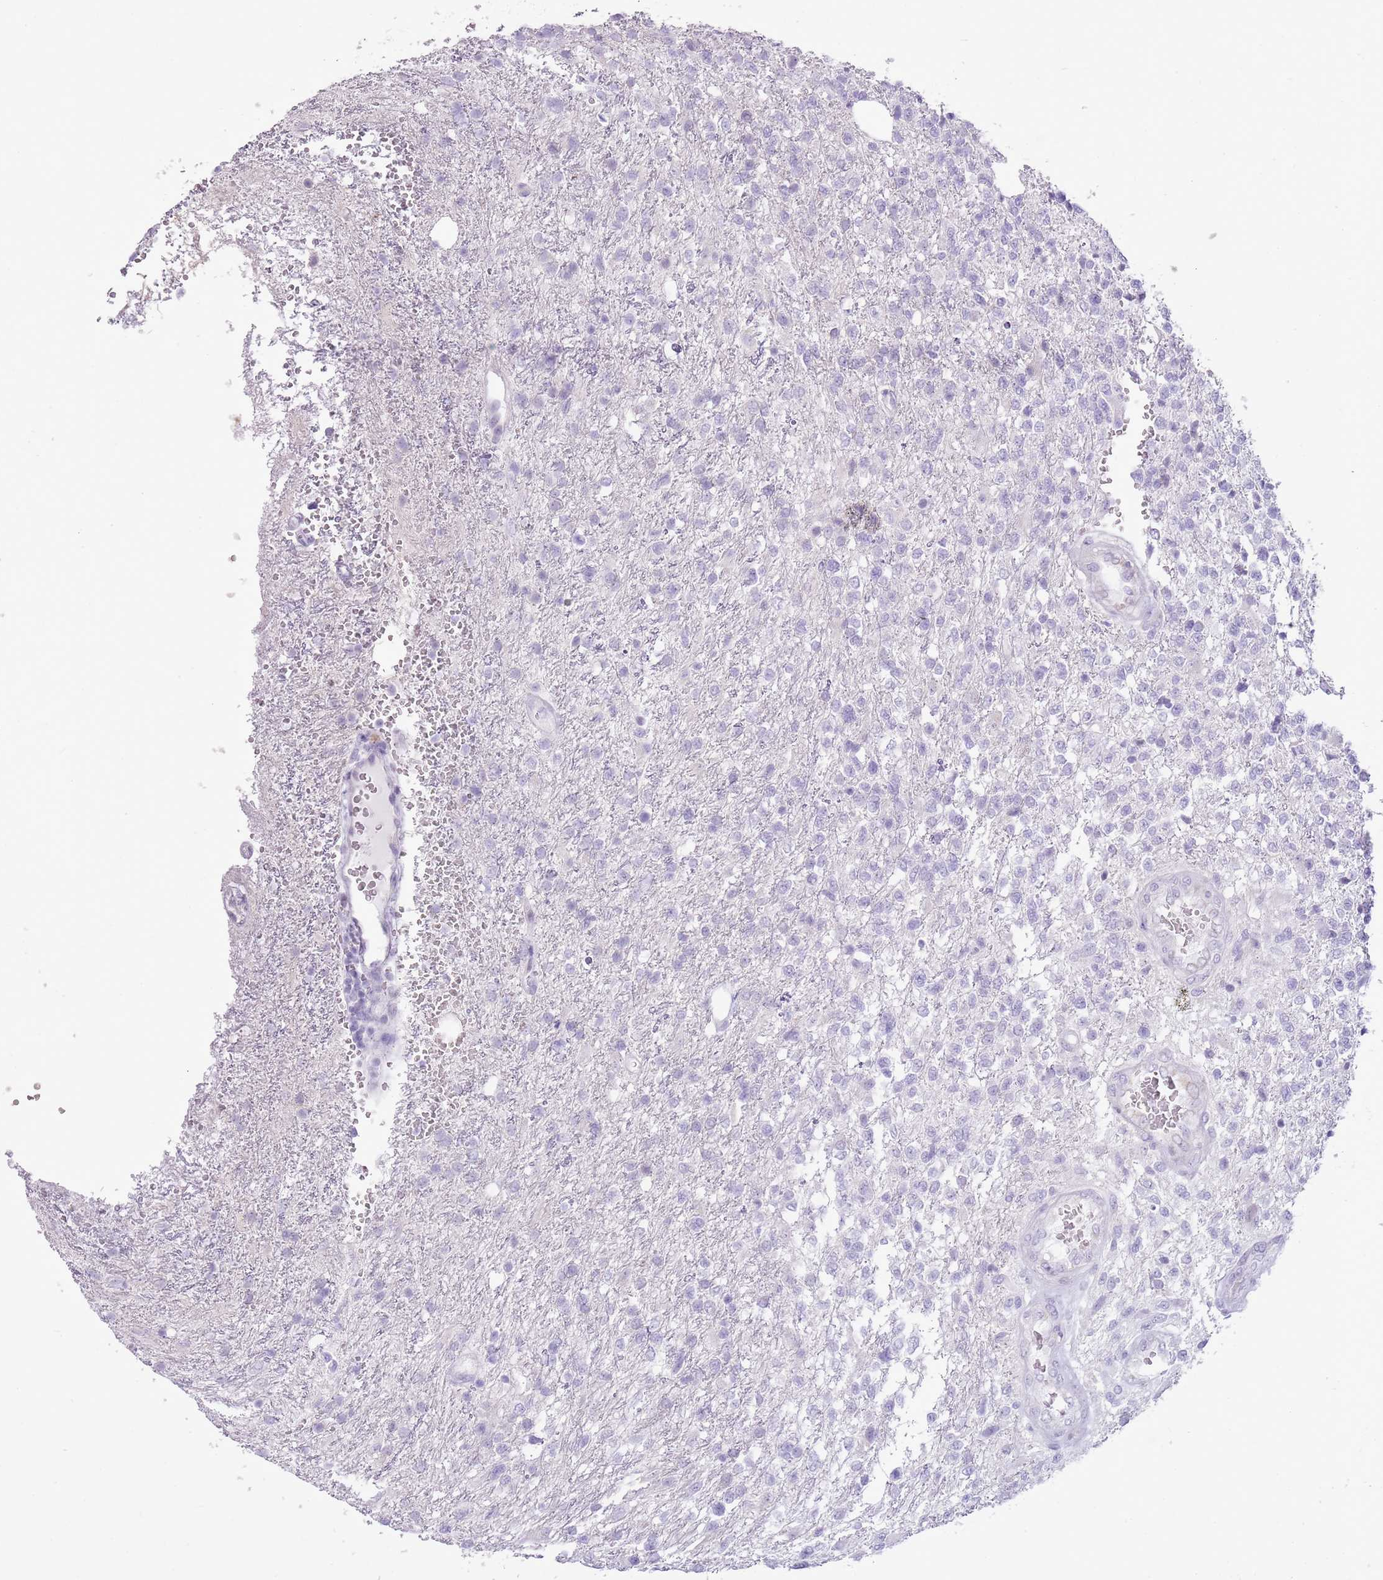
{"staining": {"intensity": "negative", "quantity": "none", "location": "none"}, "tissue": "glioma", "cell_type": "Tumor cells", "image_type": "cancer", "snomed": [{"axis": "morphology", "description": "Glioma, malignant, High grade"}, {"axis": "topography", "description": "Brain"}], "caption": "Immunohistochemical staining of human malignant high-grade glioma displays no significant positivity in tumor cells. The staining is performed using DAB brown chromogen with nuclei counter-stained in using hematoxylin.", "gene": "RPL3L", "patient": {"sex": "male", "age": 56}}